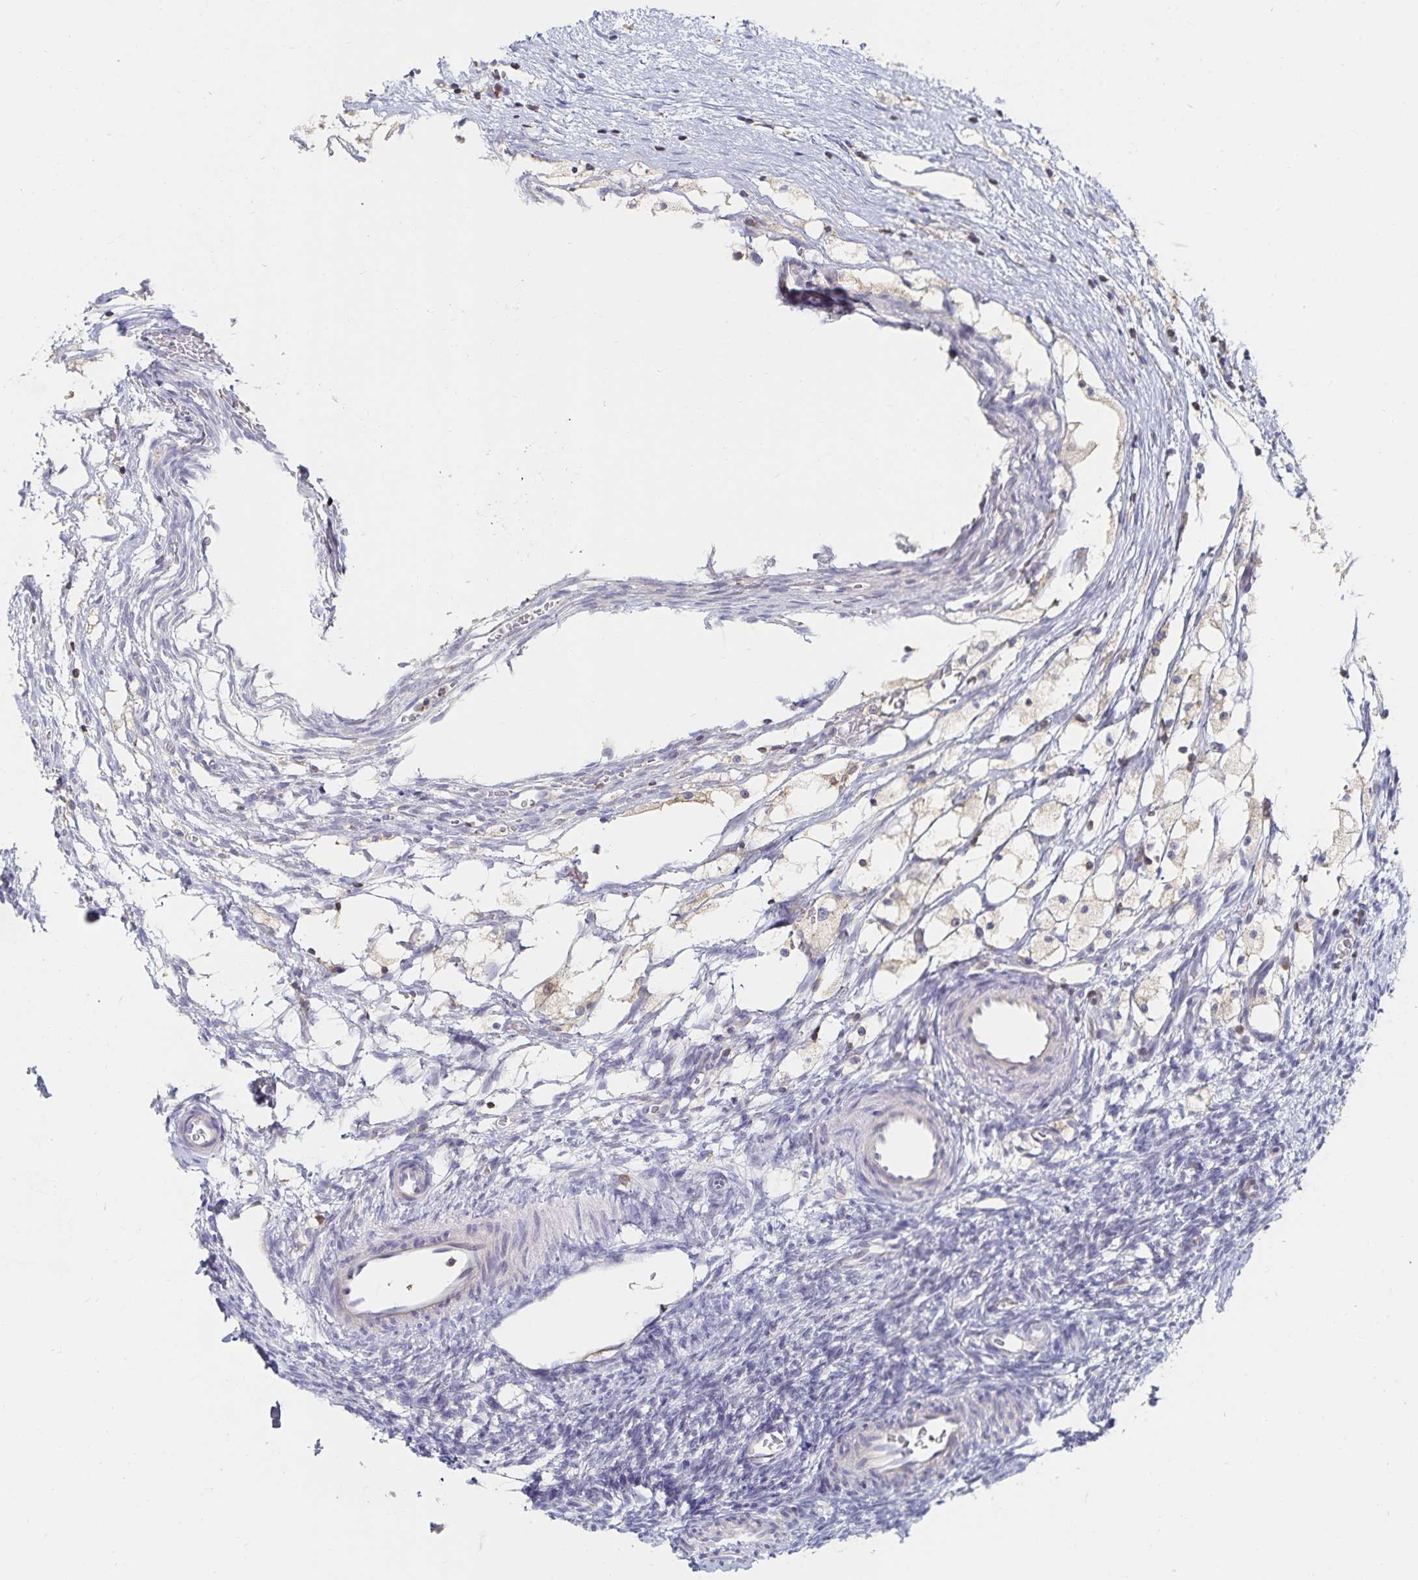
{"staining": {"intensity": "negative", "quantity": "none", "location": "none"}, "tissue": "ovary", "cell_type": "Follicle cells", "image_type": "normal", "snomed": [{"axis": "morphology", "description": "Normal tissue, NOS"}, {"axis": "topography", "description": "Ovary"}], "caption": "A high-resolution image shows immunohistochemistry staining of benign ovary, which displays no significant expression in follicle cells. (DAB (3,3'-diaminobenzidine) immunohistochemistry with hematoxylin counter stain).", "gene": "PIK3CD", "patient": {"sex": "female", "age": 34}}